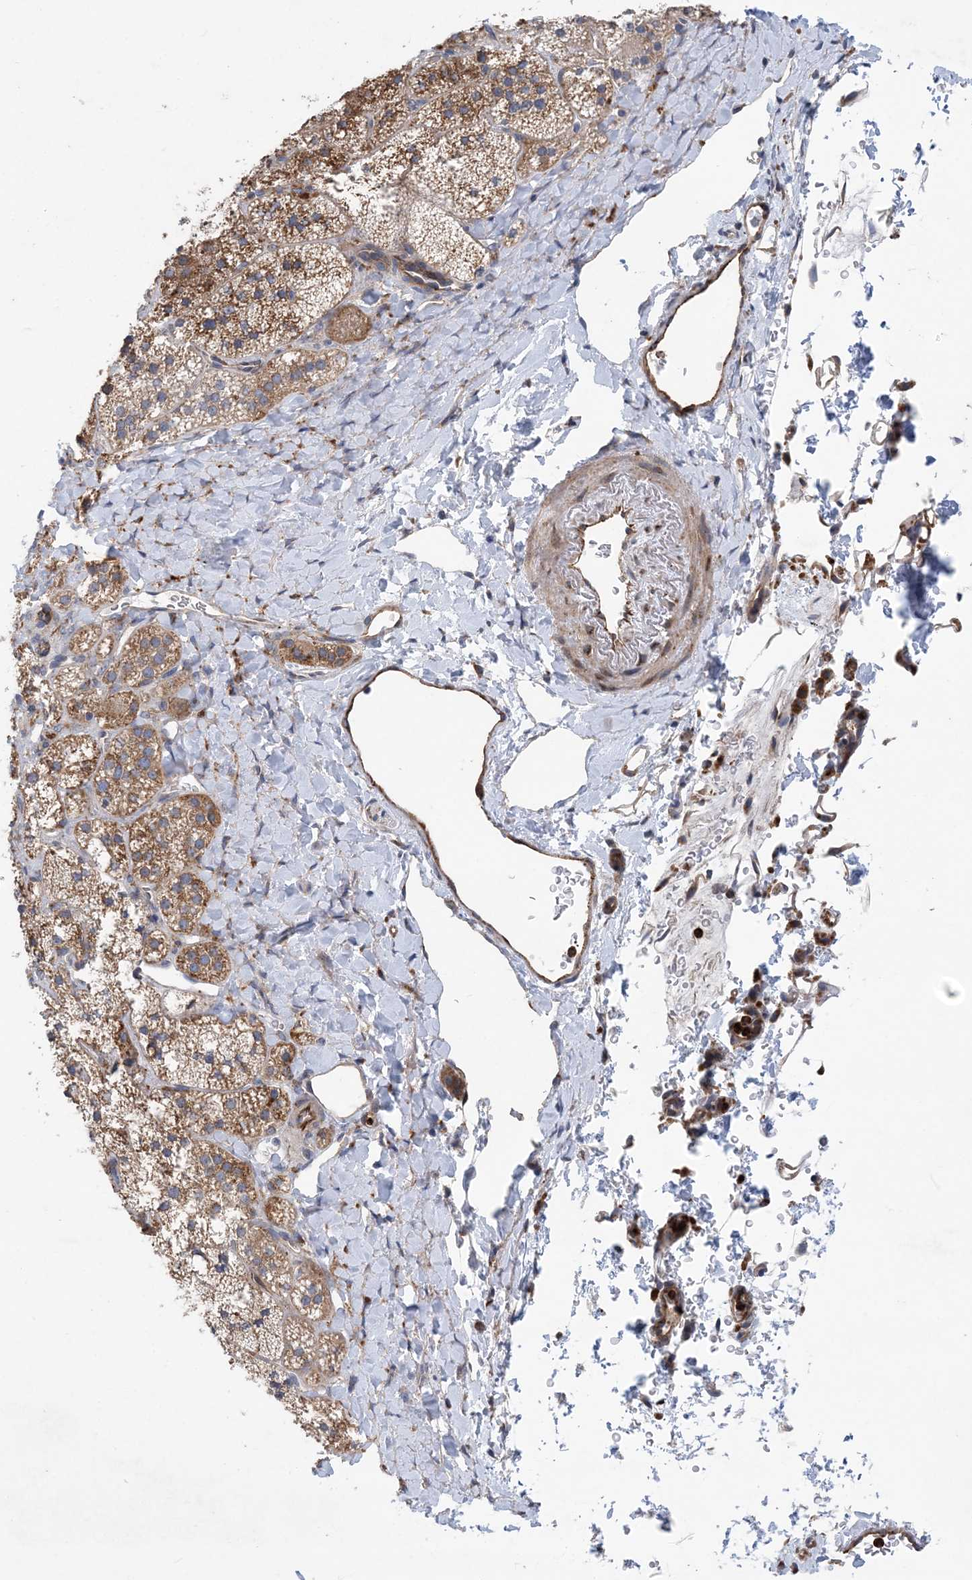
{"staining": {"intensity": "strong", "quantity": "25%-75%", "location": "cytoplasmic/membranous"}, "tissue": "adrenal gland", "cell_type": "Glandular cells", "image_type": "normal", "snomed": [{"axis": "morphology", "description": "Normal tissue, NOS"}, {"axis": "topography", "description": "Adrenal gland"}], "caption": "Adrenal gland stained with a brown dye exhibits strong cytoplasmic/membranous positive positivity in approximately 25%-75% of glandular cells.", "gene": "PTTG1IP", "patient": {"sex": "male", "age": 61}}